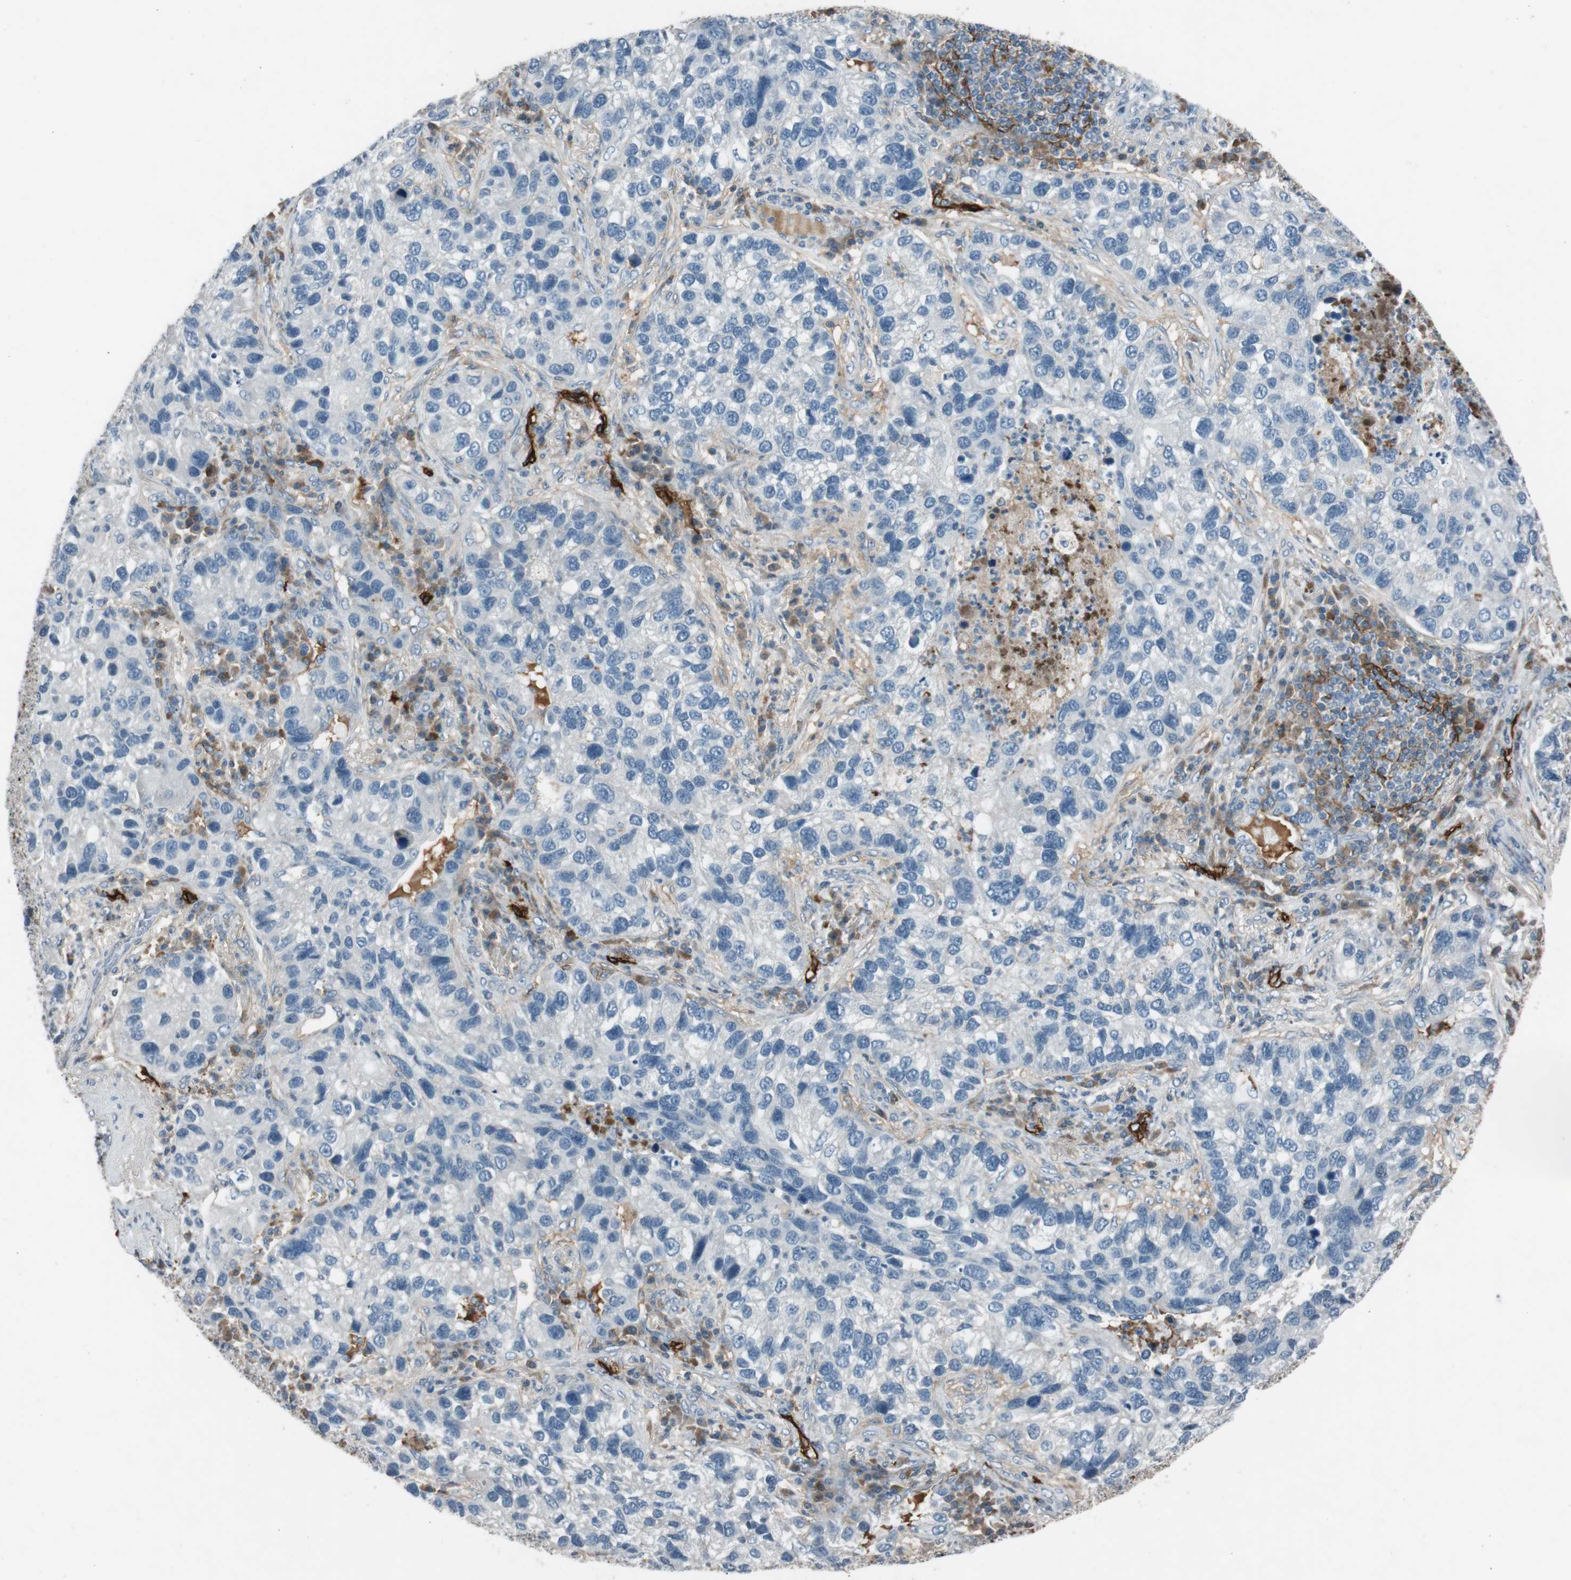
{"staining": {"intensity": "negative", "quantity": "none", "location": "none"}, "tissue": "lung cancer", "cell_type": "Tumor cells", "image_type": "cancer", "snomed": [{"axis": "morphology", "description": "Normal tissue, NOS"}, {"axis": "morphology", "description": "Adenocarcinoma, NOS"}, {"axis": "topography", "description": "Bronchus"}, {"axis": "topography", "description": "Lung"}], "caption": "The micrograph exhibits no staining of tumor cells in lung cancer (adenocarcinoma).", "gene": "PDPN", "patient": {"sex": "male", "age": 54}}